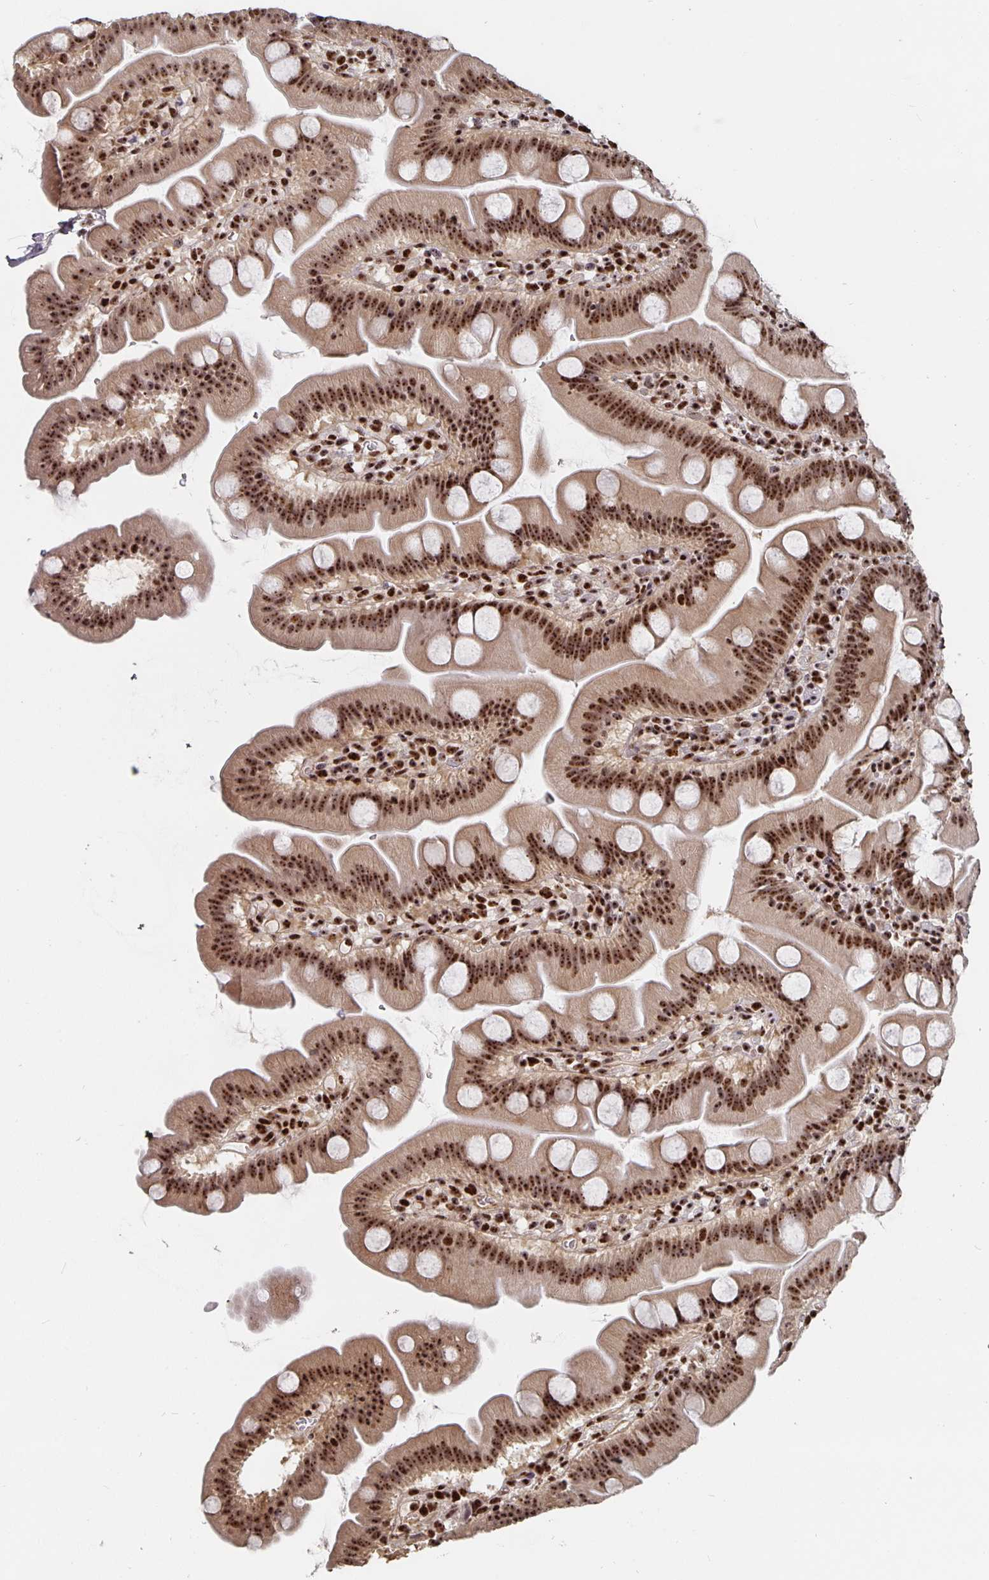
{"staining": {"intensity": "strong", "quantity": ">75%", "location": "nuclear"}, "tissue": "small intestine", "cell_type": "Glandular cells", "image_type": "normal", "snomed": [{"axis": "morphology", "description": "Normal tissue, NOS"}, {"axis": "topography", "description": "Small intestine"}], "caption": "Immunohistochemical staining of benign human small intestine exhibits strong nuclear protein positivity in approximately >75% of glandular cells.", "gene": "LAS1L", "patient": {"sex": "female", "age": 68}}